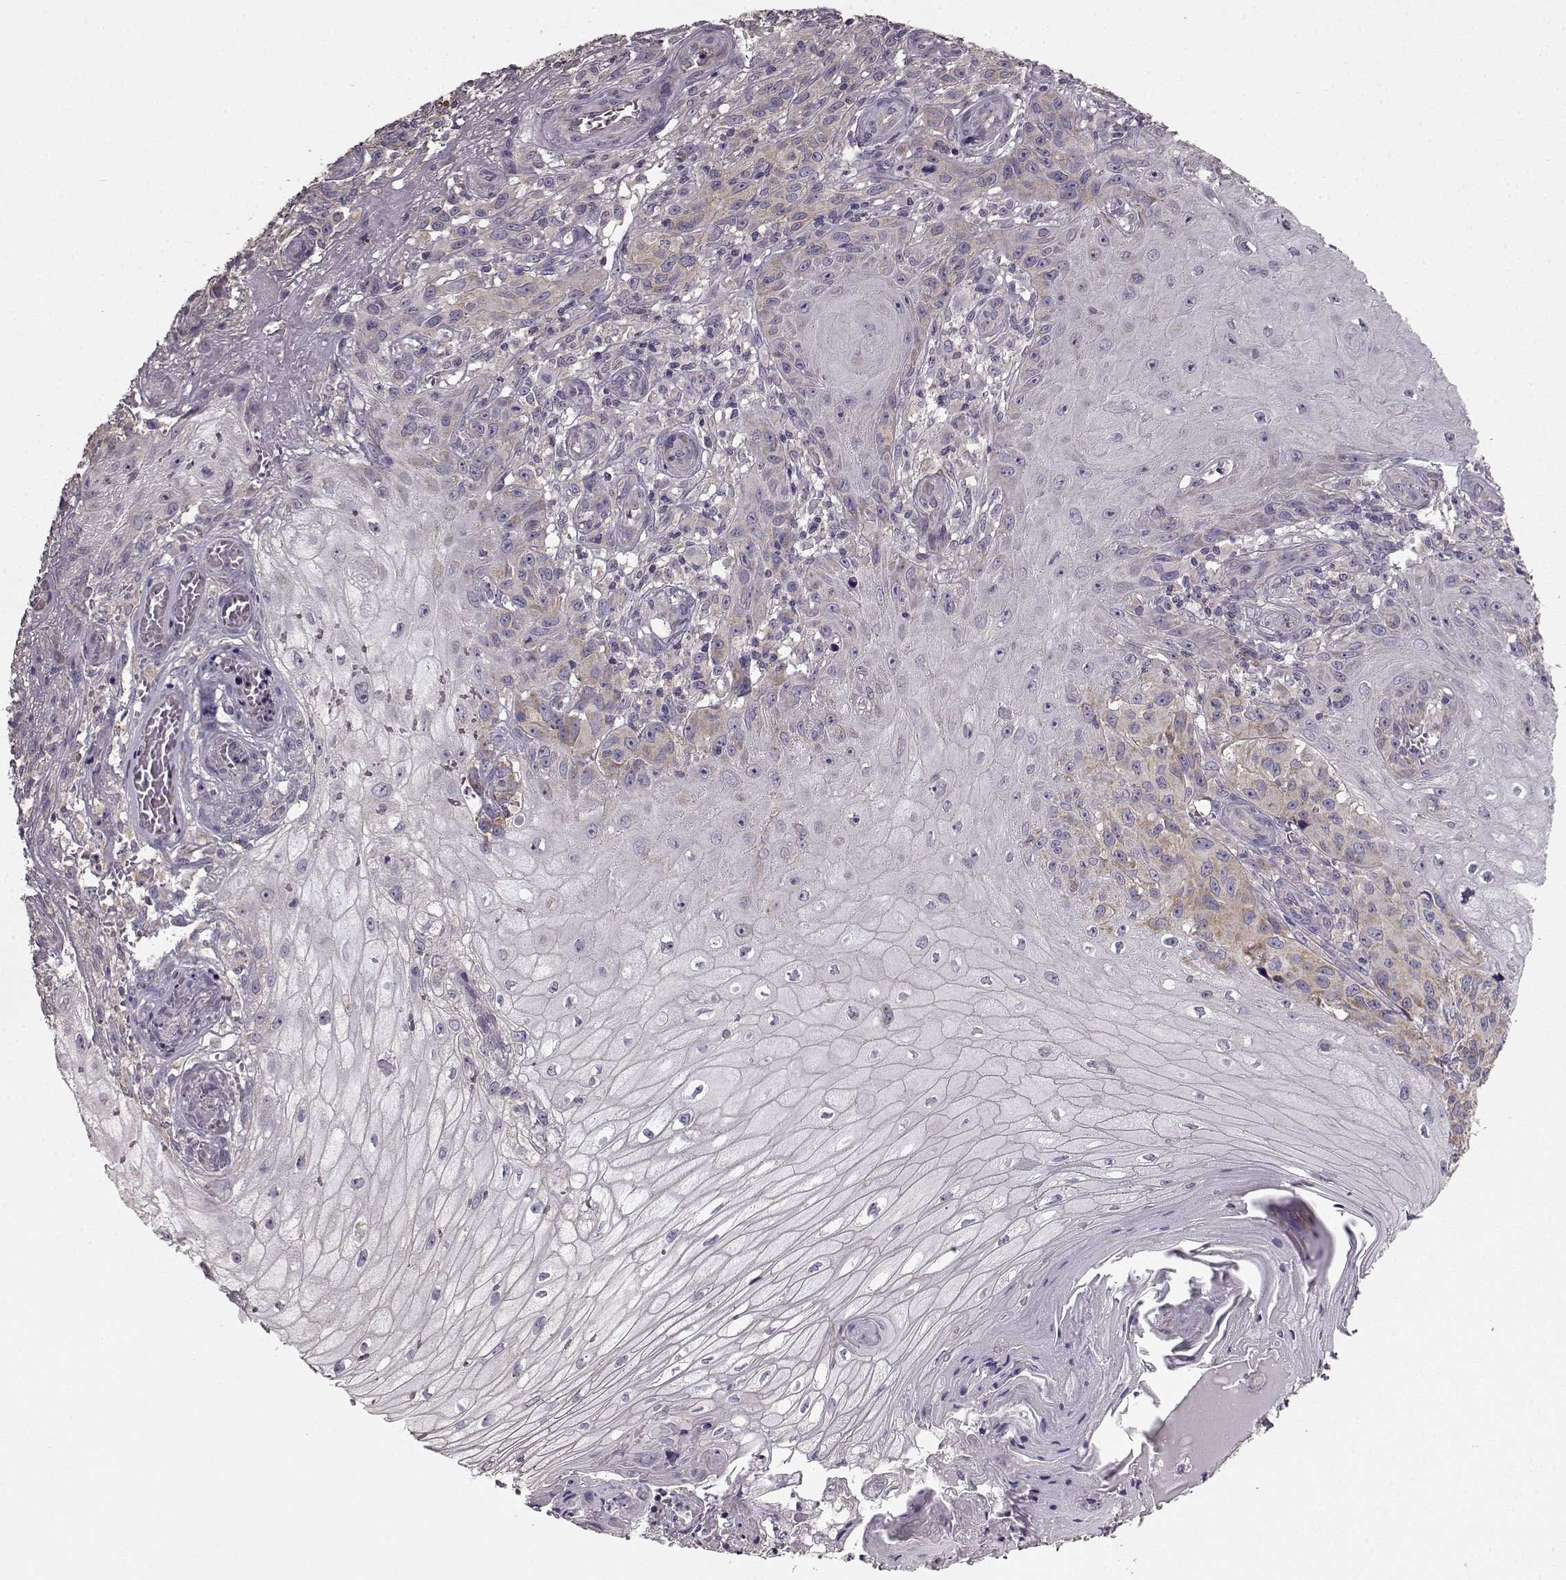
{"staining": {"intensity": "moderate", "quantity": ">75%", "location": "cytoplasmic/membranous"}, "tissue": "melanoma", "cell_type": "Tumor cells", "image_type": "cancer", "snomed": [{"axis": "morphology", "description": "Malignant melanoma, NOS"}, {"axis": "topography", "description": "Skin"}], "caption": "A medium amount of moderate cytoplasmic/membranous positivity is seen in about >75% of tumor cells in malignant melanoma tissue.", "gene": "ERBB3", "patient": {"sex": "female", "age": 53}}